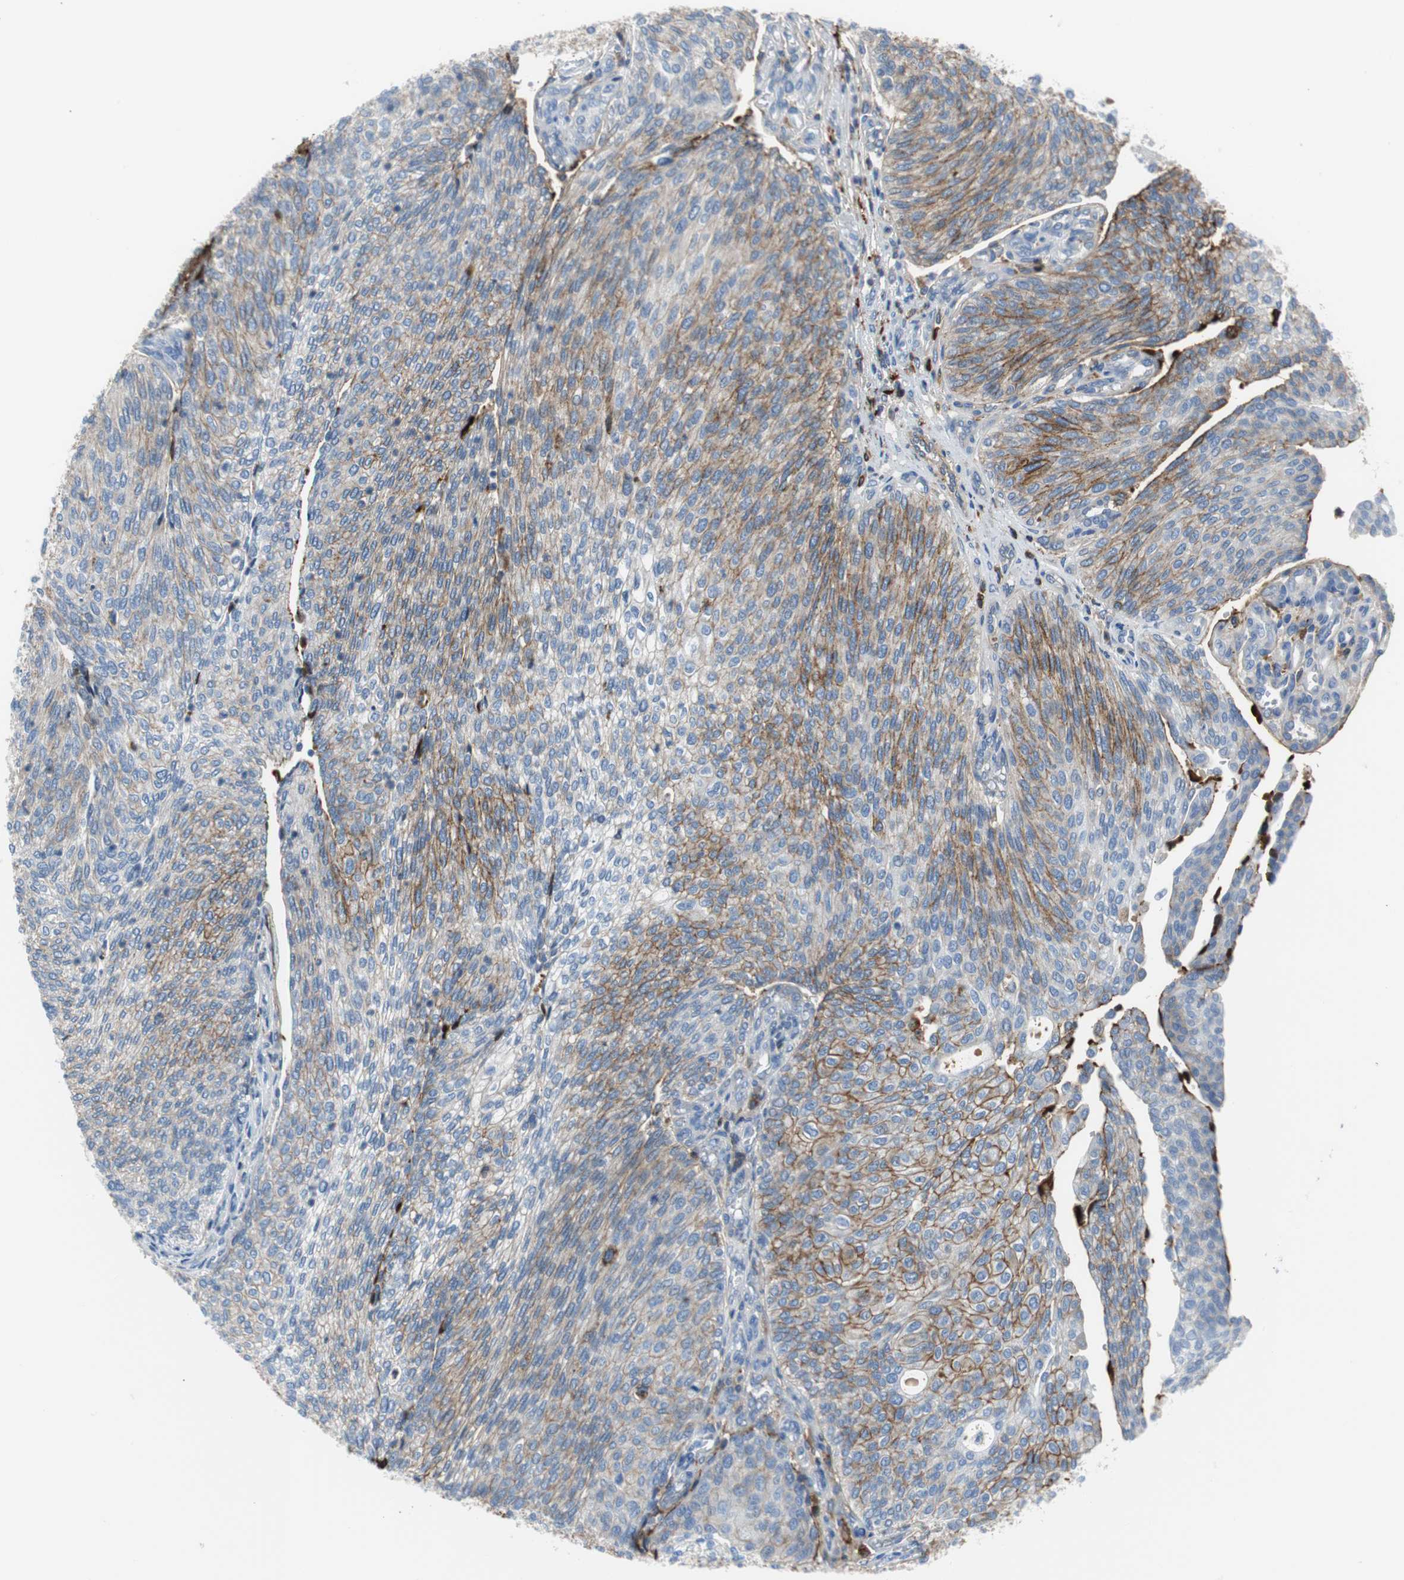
{"staining": {"intensity": "moderate", "quantity": "25%-75%", "location": "cytoplasmic/membranous"}, "tissue": "urothelial cancer", "cell_type": "Tumor cells", "image_type": "cancer", "snomed": [{"axis": "morphology", "description": "Urothelial carcinoma, Low grade"}, {"axis": "topography", "description": "Urinary bladder"}], "caption": "Immunohistochemistry of low-grade urothelial carcinoma displays medium levels of moderate cytoplasmic/membranous staining in approximately 25%-75% of tumor cells. The staining was performed using DAB (3,3'-diaminobenzidine), with brown indicating positive protein expression. Nuclei are stained blue with hematoxylin.", "gene": "APCS", "patient": {"sex": "female", "age": 79}}